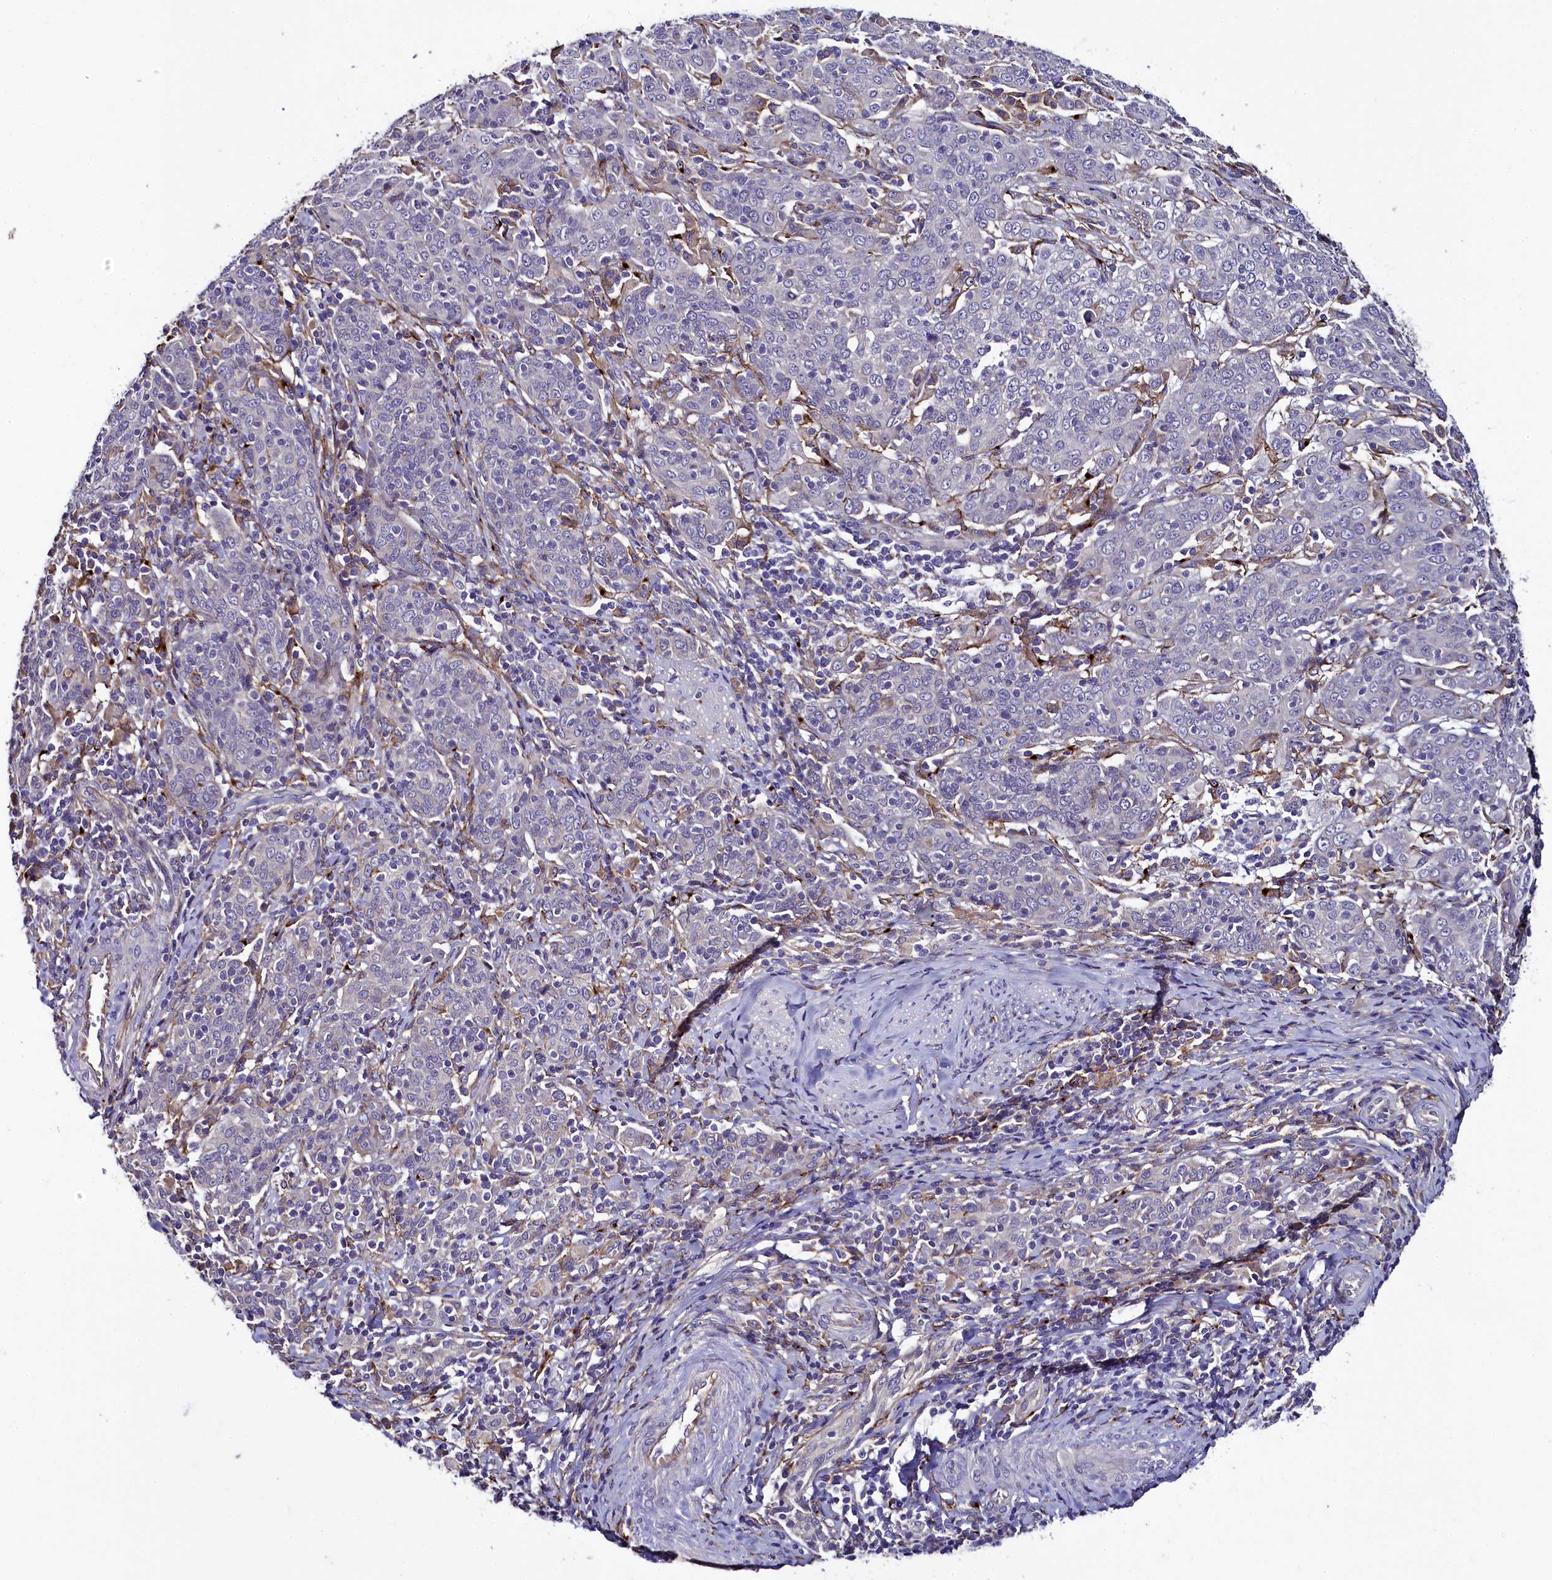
{"staining": {"intensity": "negative", "quantity": "none", "location": "none"}, "tissue": "cervical cancer", "cell_type": "Tumor cells", "image_type": "cancer", "snomed": [{"axis": "morphology", "description": "Squamous cell carcinoma, NOS"}, {"axis": "topography", "description": "Cervix"}], "caption": "Human cervical cancer stained for a protein using immunohistochemistry (IHC) exhibits no expression in tumor cells.", "gene": "MRC2", "patient": {"sex": "female", "age": 67}}